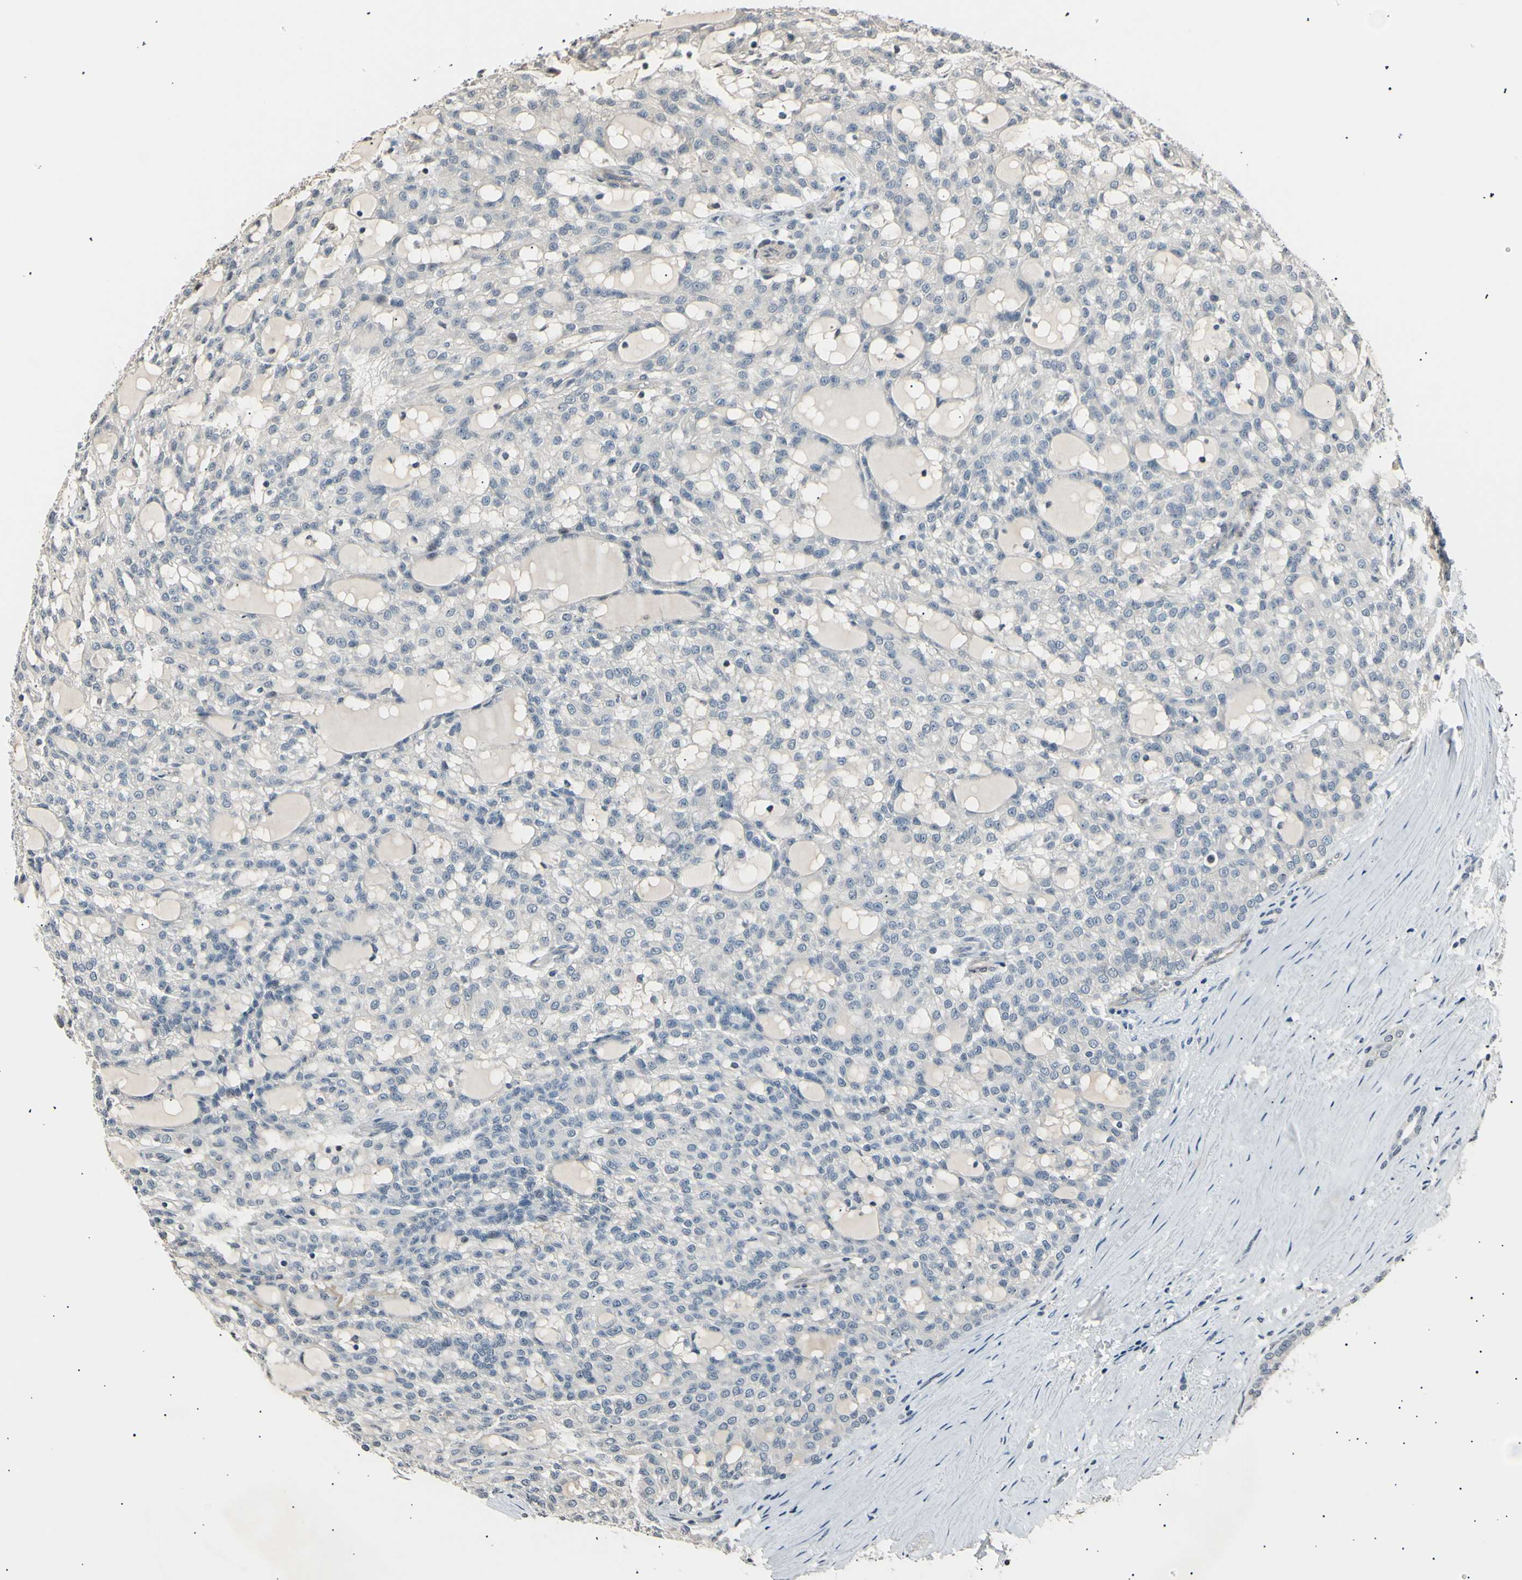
{"staining": {"intensity": "negative", "quantity": "none", "location": "none"}, "tissue": "renal cancer", "cell_type": "Tumor cells", "image_type": "cancer", "snomed": [{"axis": "morphology", "description": "Adenocarcinoma, NOS"}, {"axis": "topography", "description": "Kidney"}], "caption": "Immunohistochemical staining of renal adenocarcinoma shows no significant staining in tumor cells. (Brightfield microscopy of DAB (3,3'-diaminobenzidine) IHC at high magnification).", "gene": "AK1", "patient": {"sex": "male", "age": 63}}